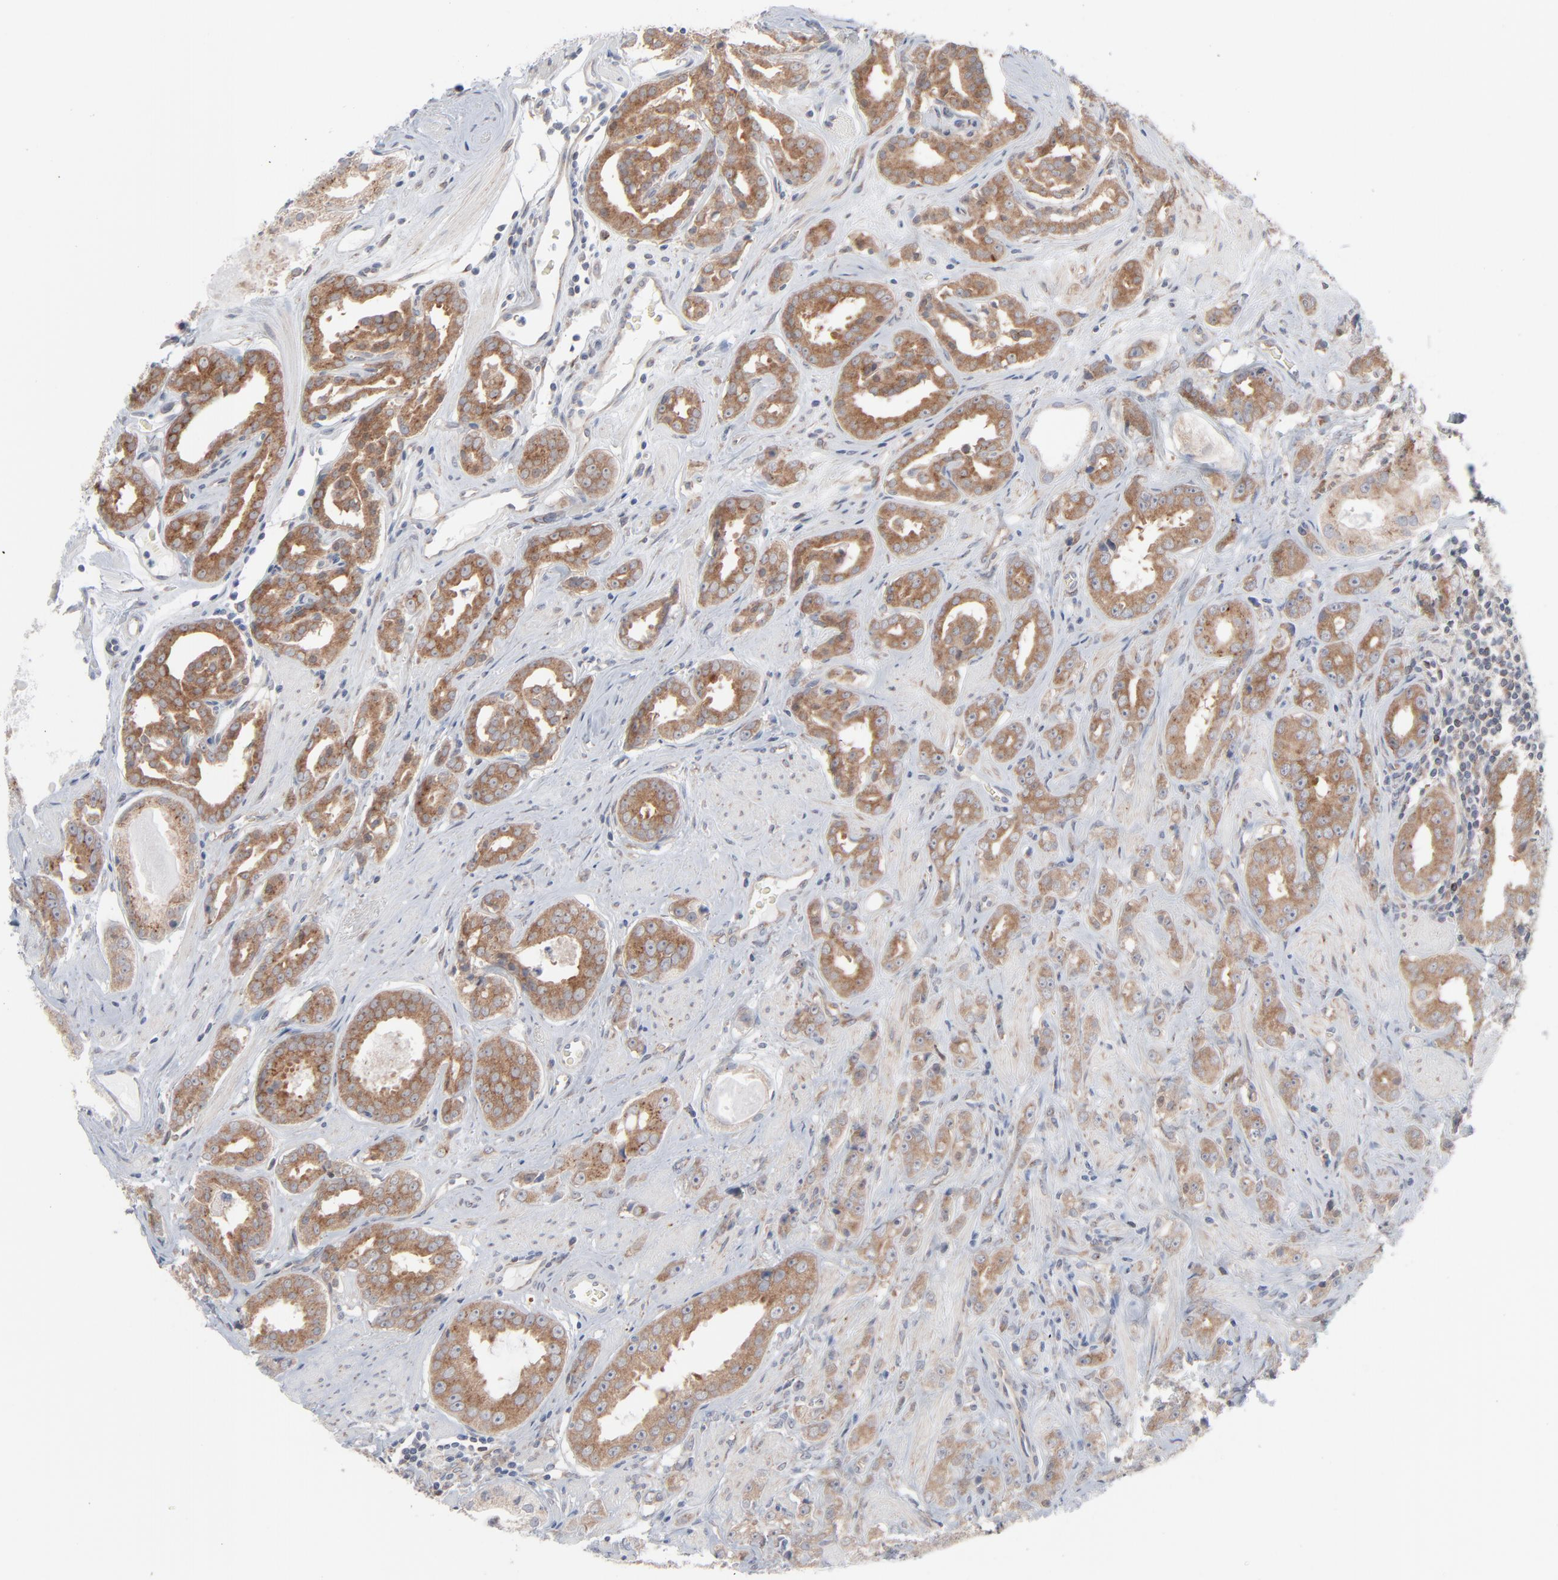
{"staining": {"intensity": "strong", "quantity": ">75%", "location": "cytoplasmic/membranous"}, "tissue": "prostate cancer", "cell_type": "Tumor cells", "image_type": "cancer", "snomed": [{"axis": "morphology", "description": "Adenocarcinoma, Medium grade"}, {"axis": "topography", "description": "Prostate"}], "caption": "Brown immunohistochemical staining in human prostate cancer exhibits strong cytoplasmic/membranous expression in approximately >75% of tumor cells.", "gene": "KDSR", "patient": {"sex": "male", "age": 53}}